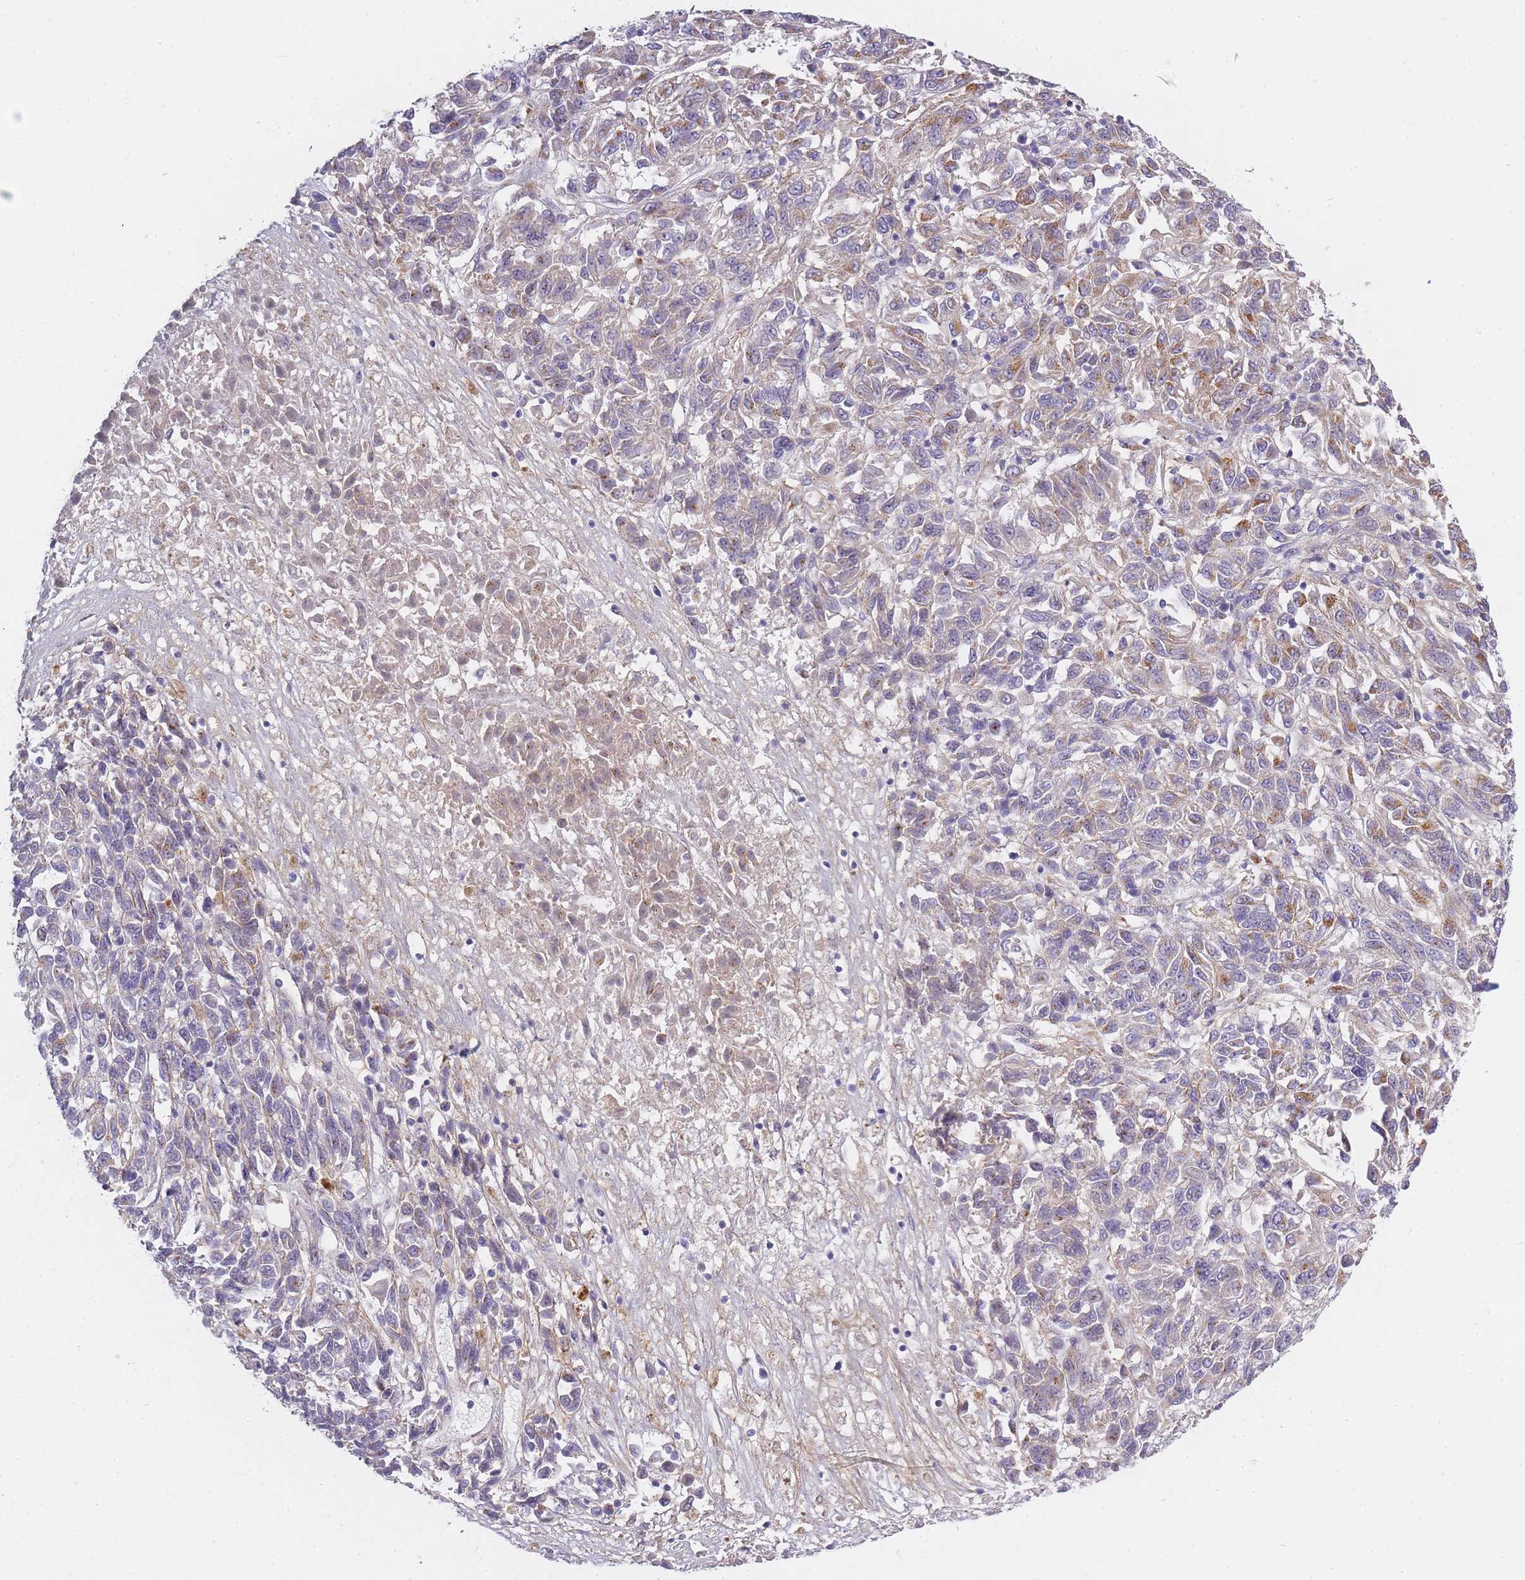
{"staining": {"intensity": "moderate", "quantity": "<25%", "location": "cytoplasmic/membranous"}, "tissue": "melanoma", "cell_type": "Tumor cells", "image_type": "cancer", "snomed": [{"axis": "morphology", "description": "Malignant melanoma, Metastatic site"}, {"axis": "topography", "description": "Lung"}], "caption": "Protein staining demonstrates moderate cytoplasmic/membranous positivity in approximately <25% of tumor cells in melanoma.", "gene": "AP3M2", "patient": {"sex": "male", "age": 64}}